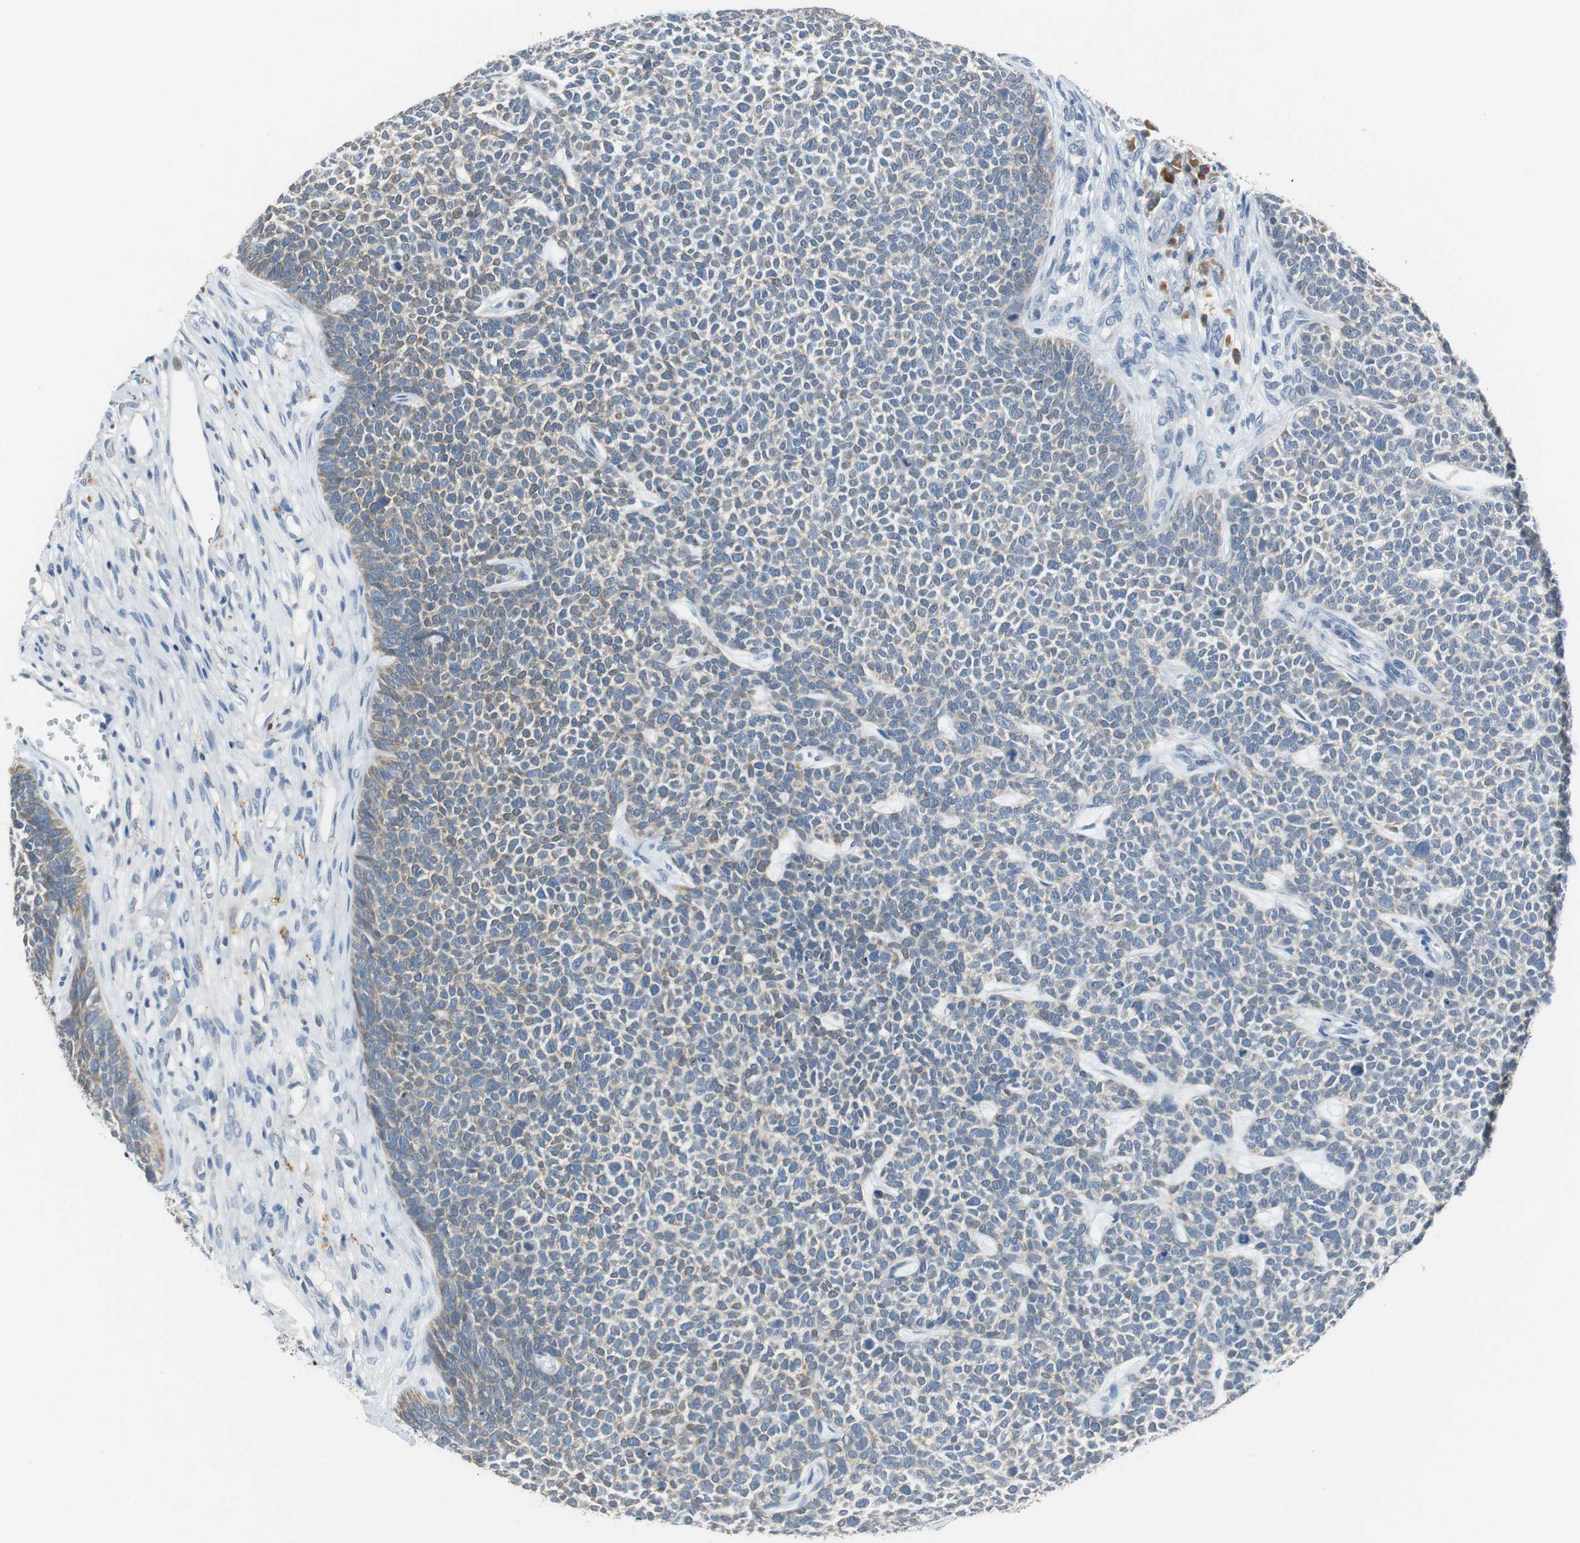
{"staining": {"intensity": "weak", "quantity": "<25%", "location": "cytoplasmic/membranous"}, "tissue": "skin cancer", "cell_type": "Tumor cells", "image_type": "cancer", "snomed": [{"axis": "morphology", "description": "Basal cell carcinoma"}, {"axis": "topography", "description": "Skin"}], "caption": "This image is of skin basal cell carcinoma stained with immunohistochemistry (IHC) to label a protein in brown with the nuclei are counter-stained blue. There is no positivity in tumor cells. (Brightfield microscopy of DAB (3,3'-diaminobenzidine) immunohistochemistry (IHC) at high magnification).", "gene": "GLCCI1", "patient": {"sex": "female", "age": 84}}